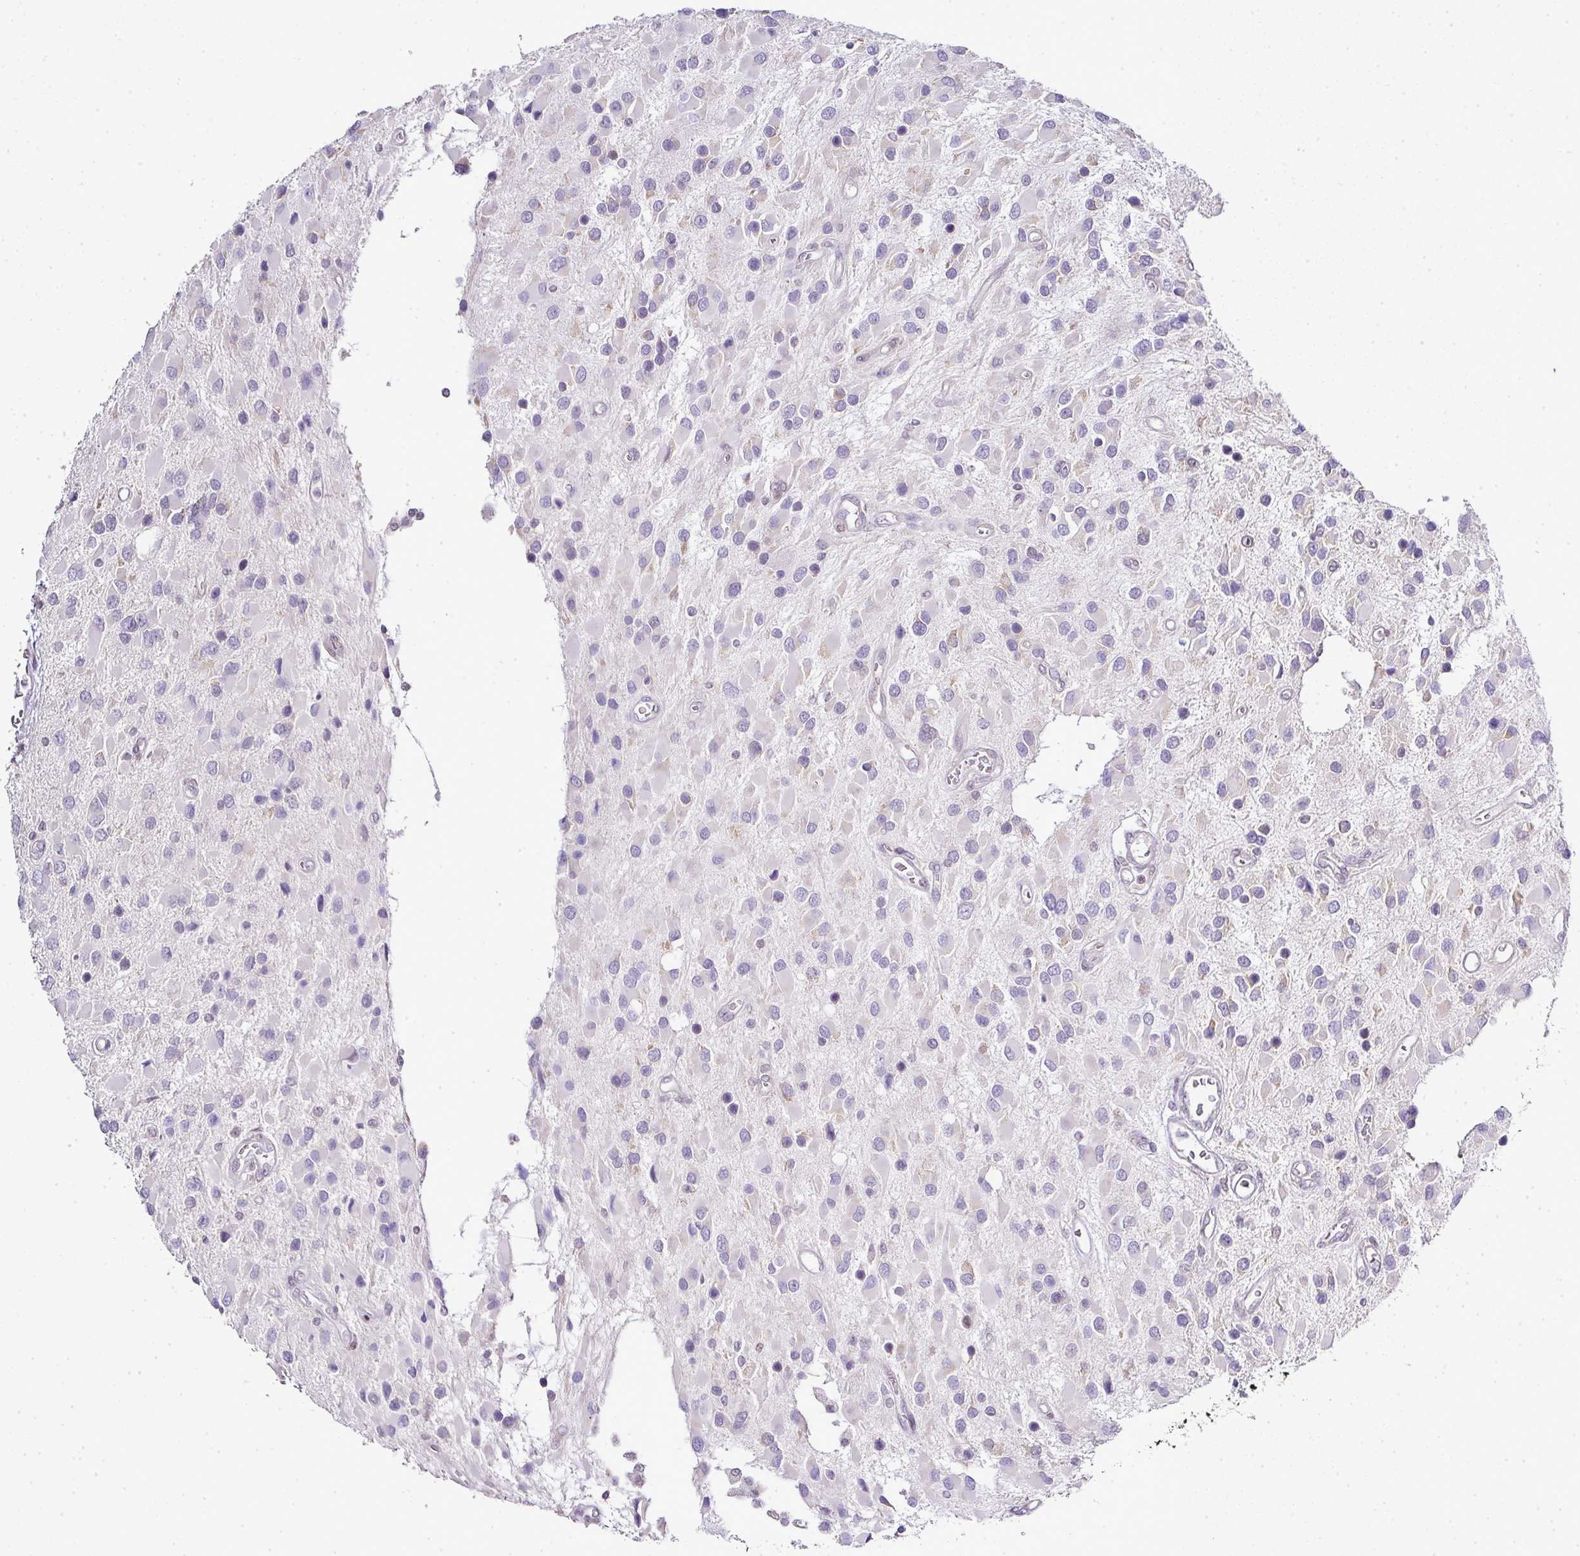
{"staining": {"intensity": "negative", "quantity": "none", "location": "none"}, "tissue": "glioma", "cell_type": "Tumor cells", "image_type": "cancer", "snomed": [{"axis": "morphology", "description": "Glioma, malignant, High grade"}, {"axis": "topography", "description": "Brain"}], "caption": "High power microscopy micrograph of an immunohistochemistry image of glioma, revealing no significant expression in tumor cells.", "gene": "FAM32A", "patient": {"sex": "male", "age": 53}}